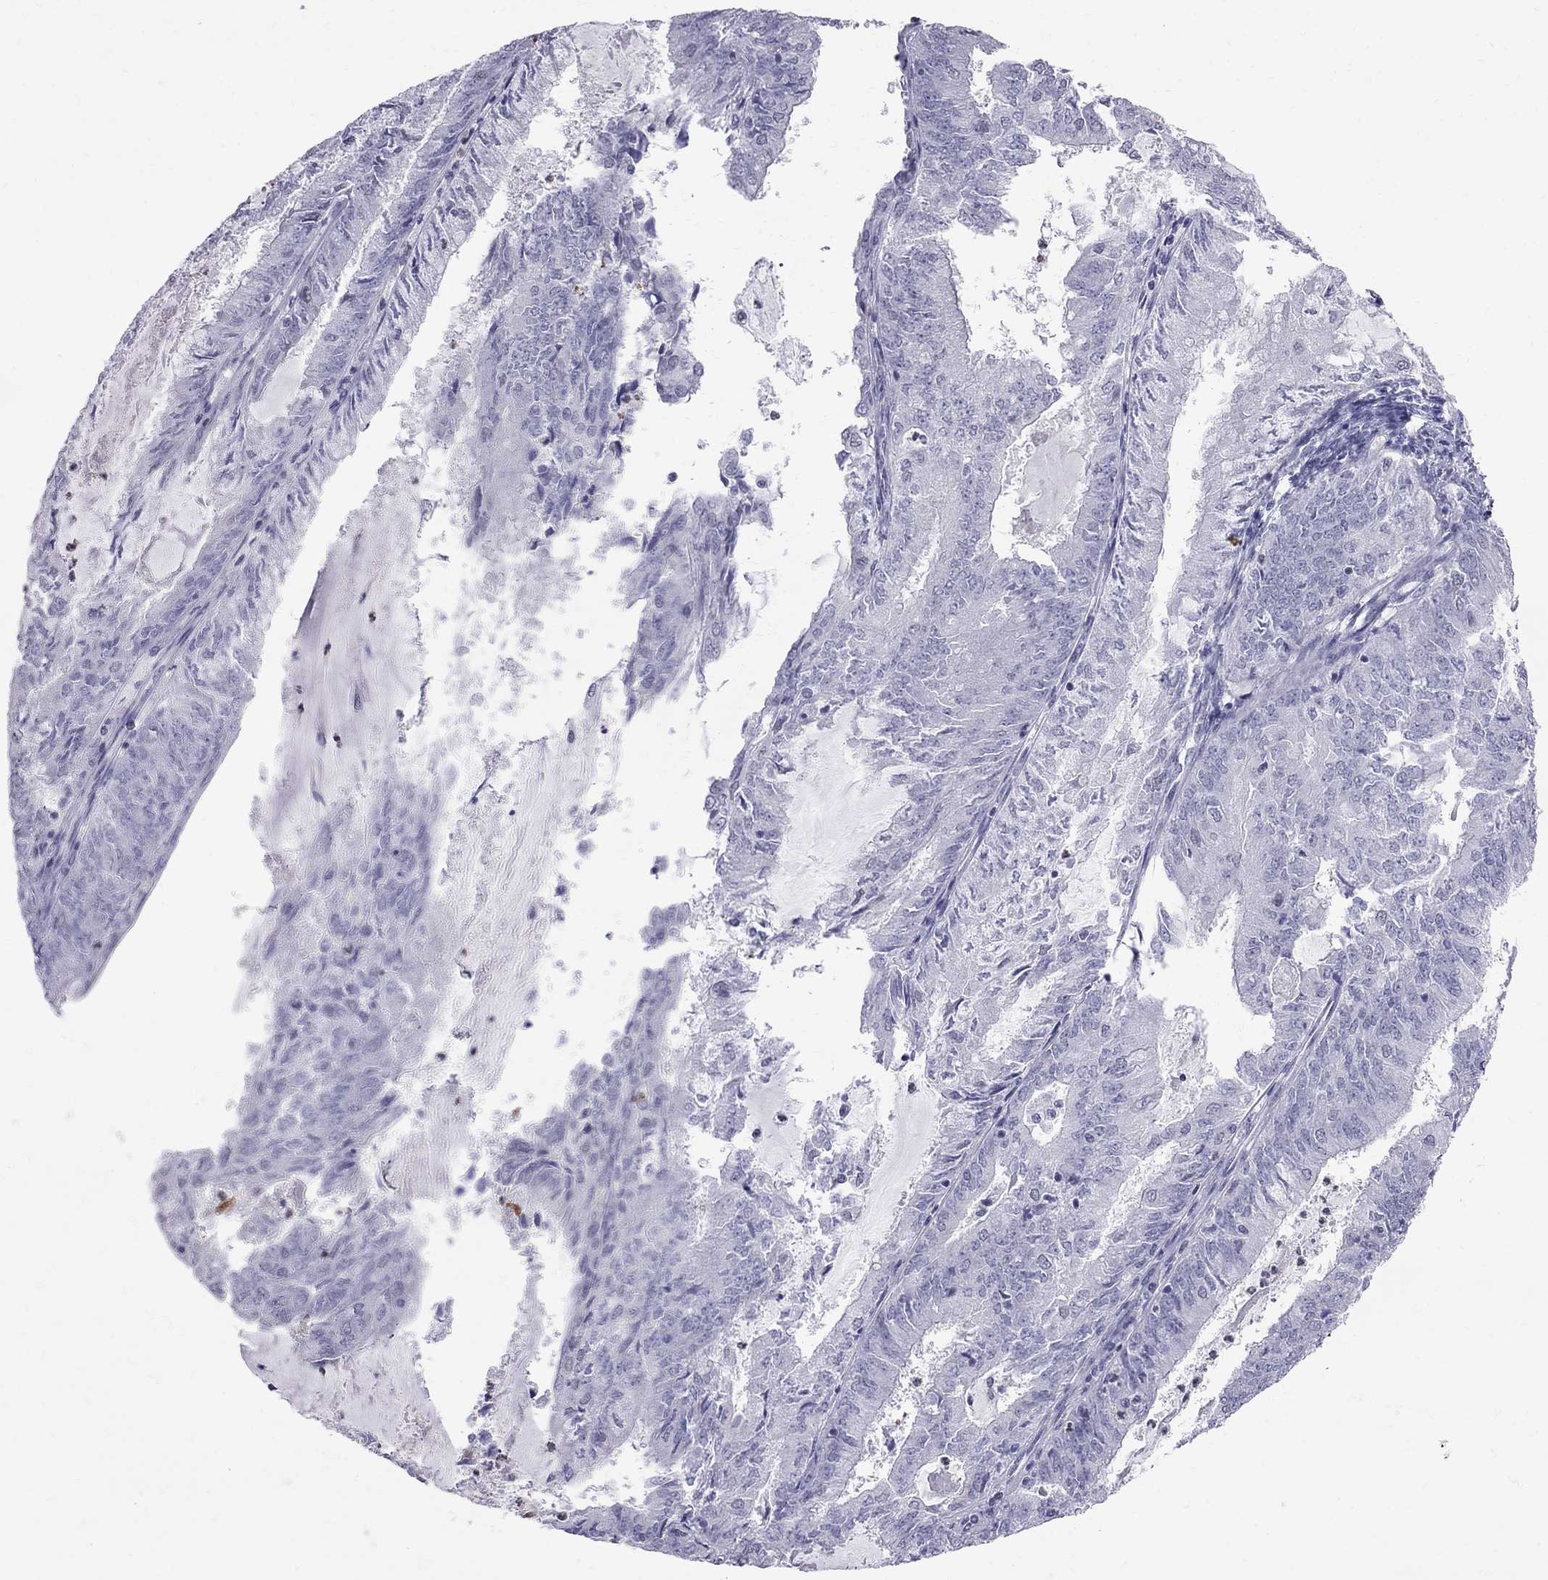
{"staining": {"intensity": "negative", "quantity": "none", "location": "none"}, "tissue": "endometrial cancer", "cell_type": "Tumor cells", "image_type": "cancer", "snomed": [{"axis": "morphology", "description": "Adenocarcinoma, NOS"}, {"axis": "topography", "description": "Endometrium"}], "caption": "DAB (3,3'-diaminobenzidine) immunohistochemical staining of endometrial cancer displays no significant staining in tumor cells.", "gene": "MUC15", "patient": {"sex": "female", "age": 57}}